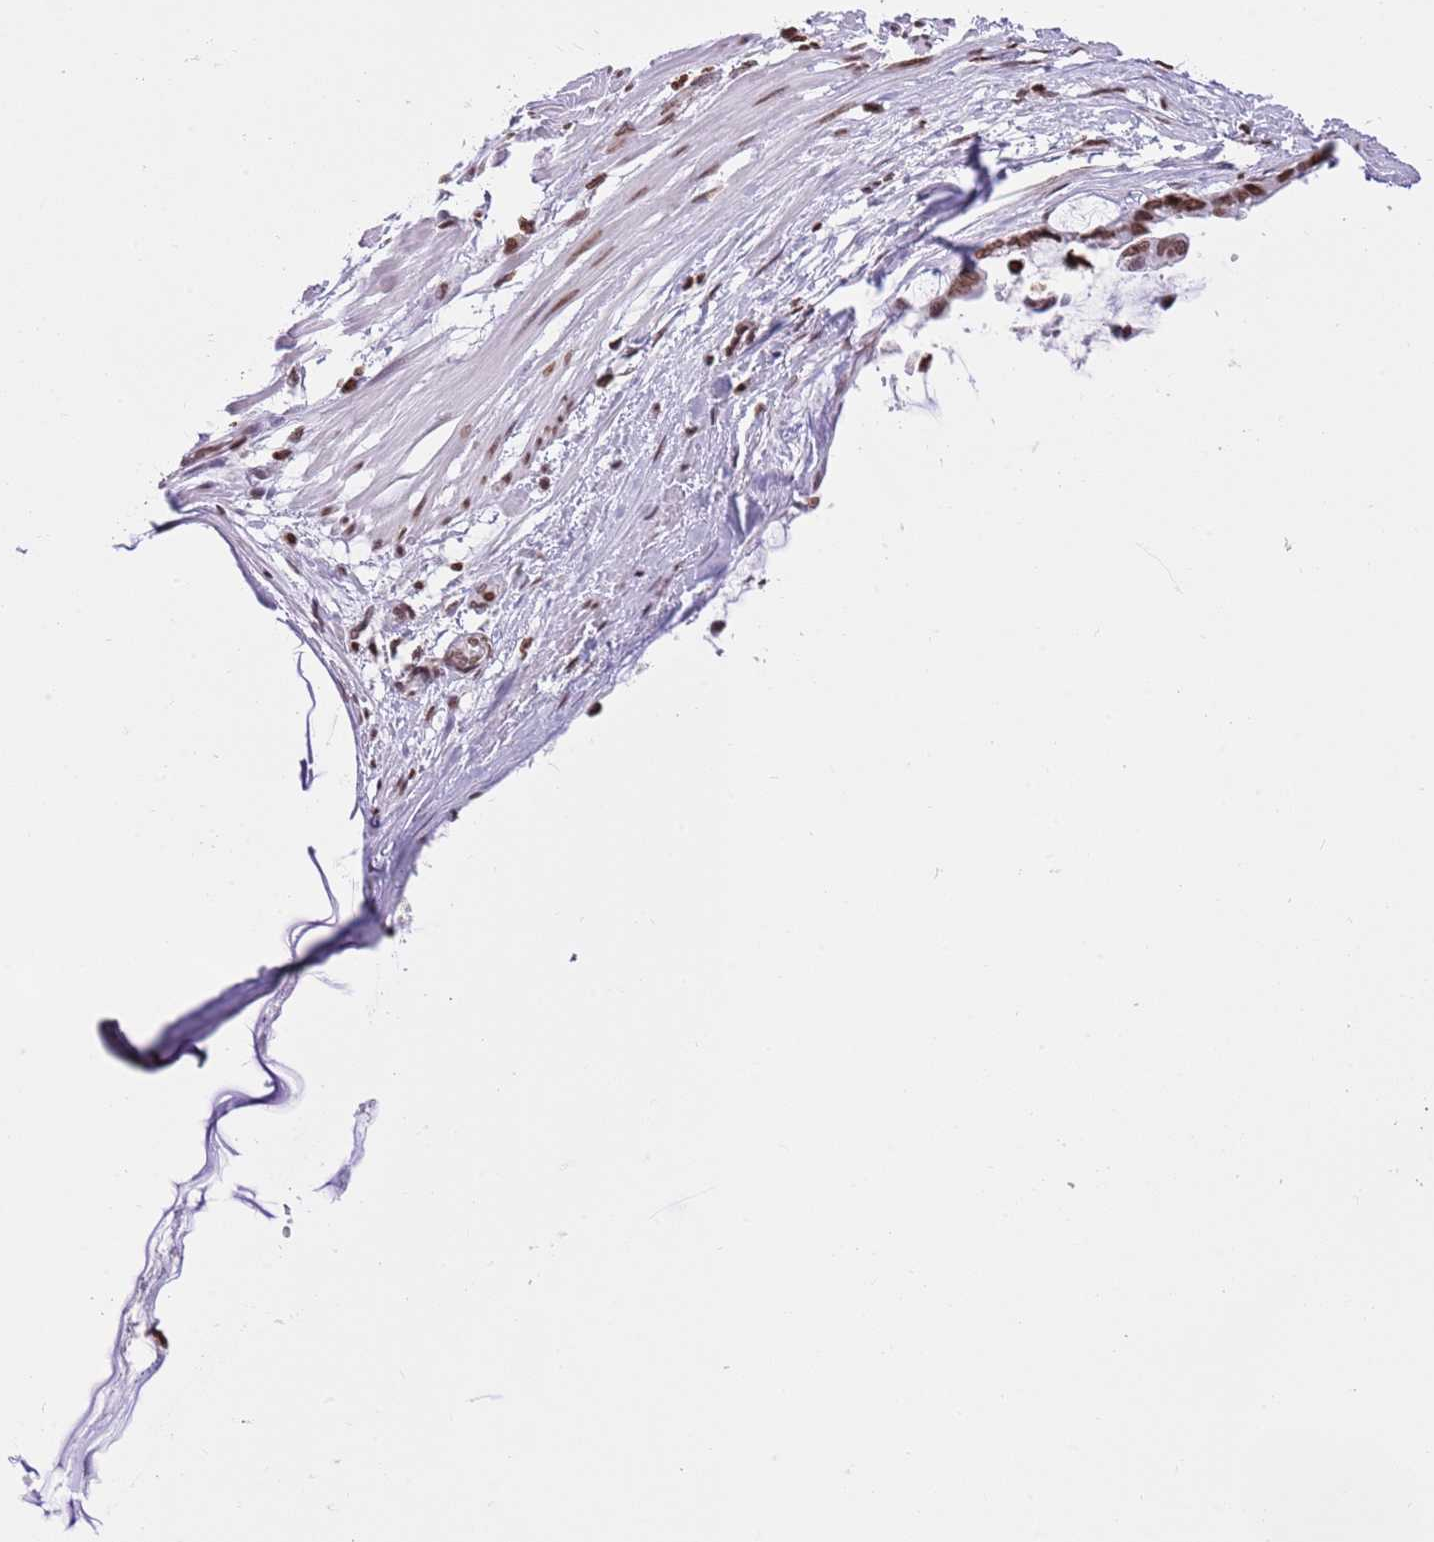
{"staining": {"intensity": "moderate", "quantity": ">75%", "location": "nuclear"}, "tissue": "ovarian cancer", "cell_type": "Tumor cells", "image_type": "cancer", "snomed": [{"axis": "morphology", "description": "Cystadenocarcinoma, mucinous, NOS"}, {"axis": "topography", "description": "Ovary"}], "caption": "Brown immunohistochemical staining in human ovarian mucinous cystadenocarcinoma shows moderate nuclear staining in approximately >75% of tumor cells.", "gene": "KPNA3", "patient": {"sex": "female", "age": 39}}